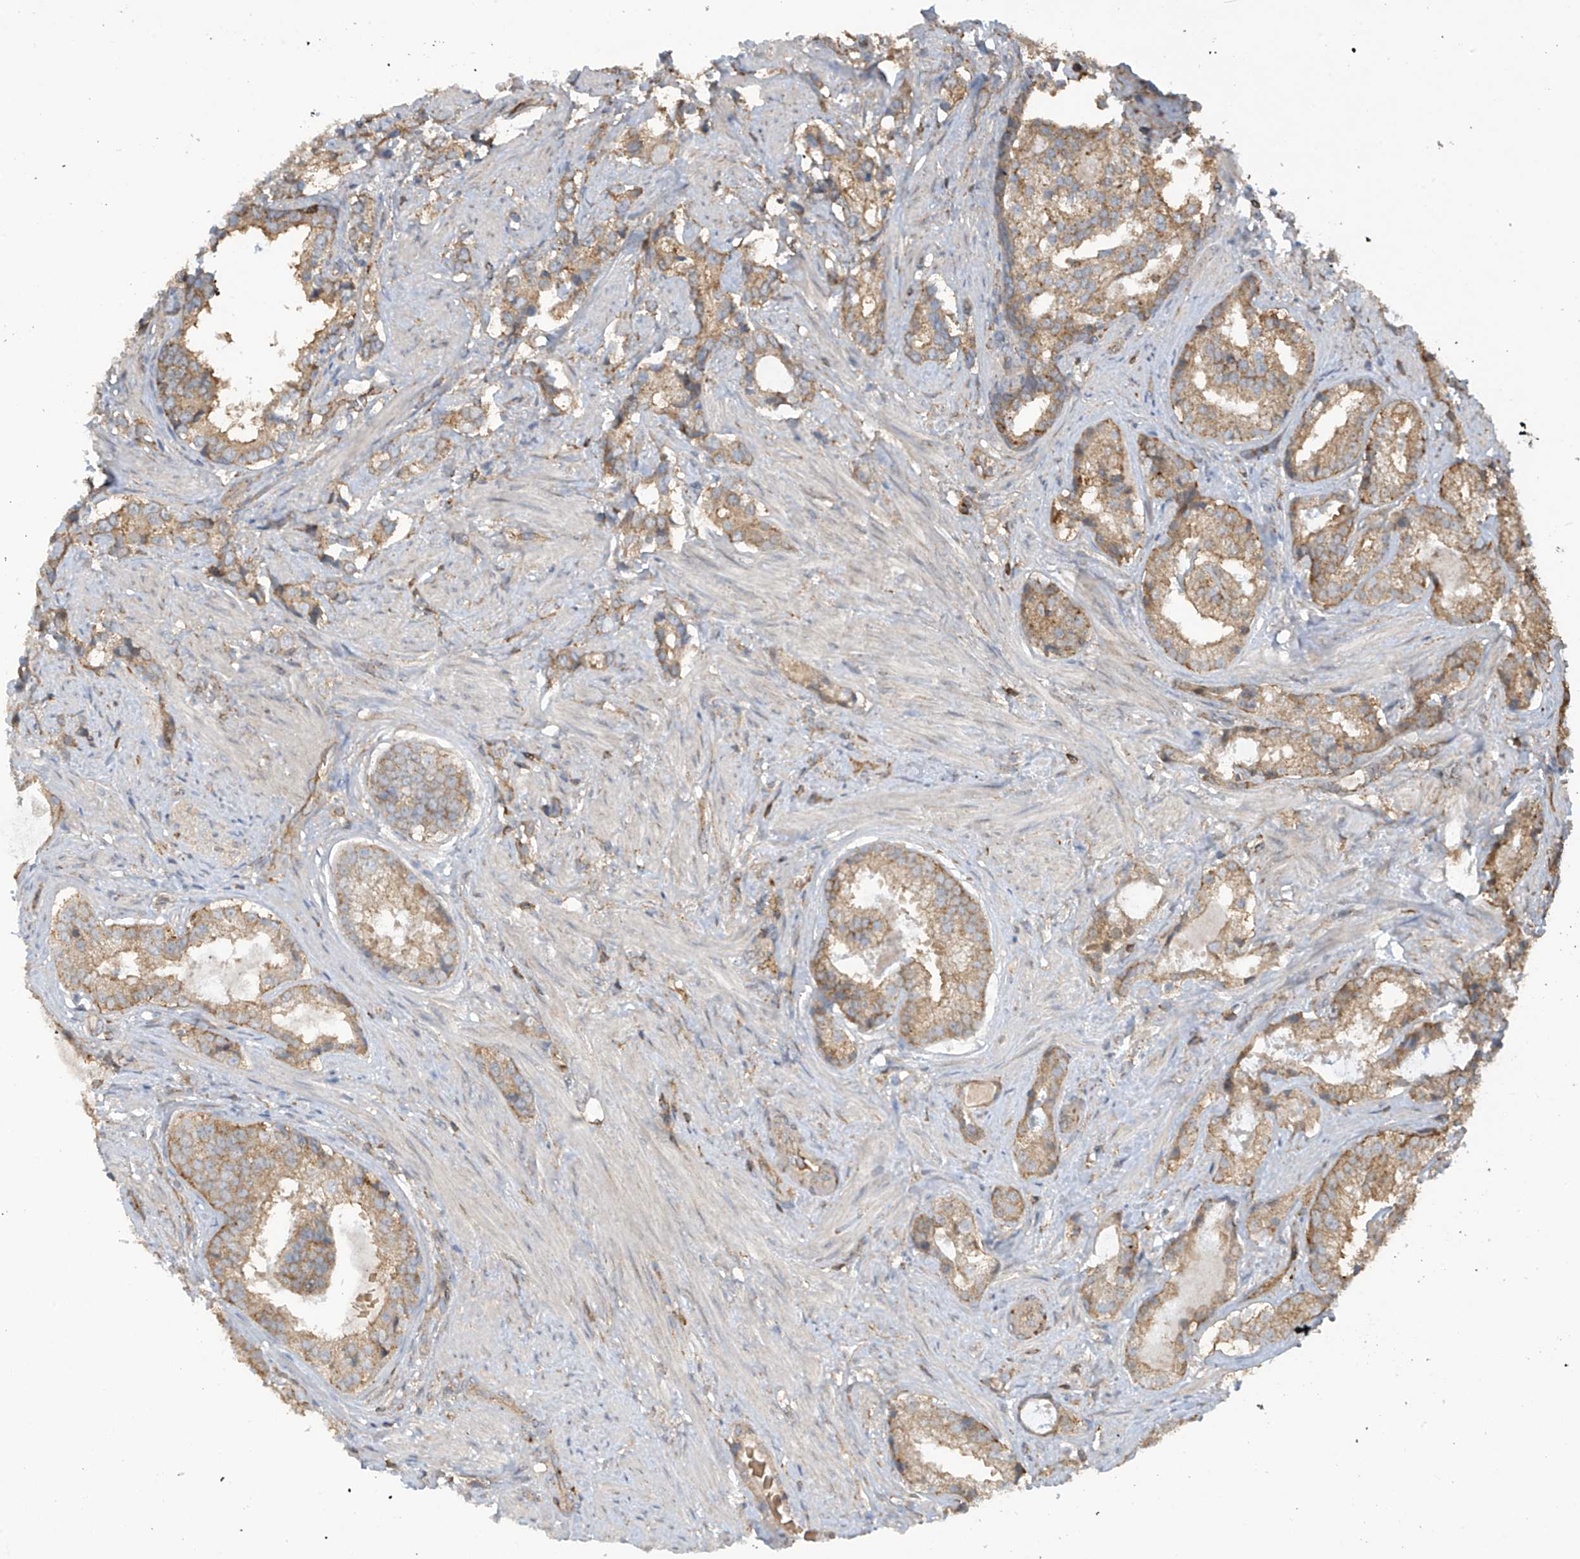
{"staining": {"intensity": "moderate", "quantity": ">75%", "location": "cytoplasmic/membranous"}, "tissue": "prostate cancer", "cell_type": "Tumor cells", "image_type": "cancer", "snomed": [{"axis": "morphology", "description": "Adenocarcinoma, High grade"}, {"axis": "topography", "description": "Prostate"}], "caption": "Prostate cancer stained for a protein (brown) reveals moderate cytoplasmic/membranous positive positivity in about >75% of tumor cells.", "gene": "COX10", "patient": {"sex": "male", "age": 58}}